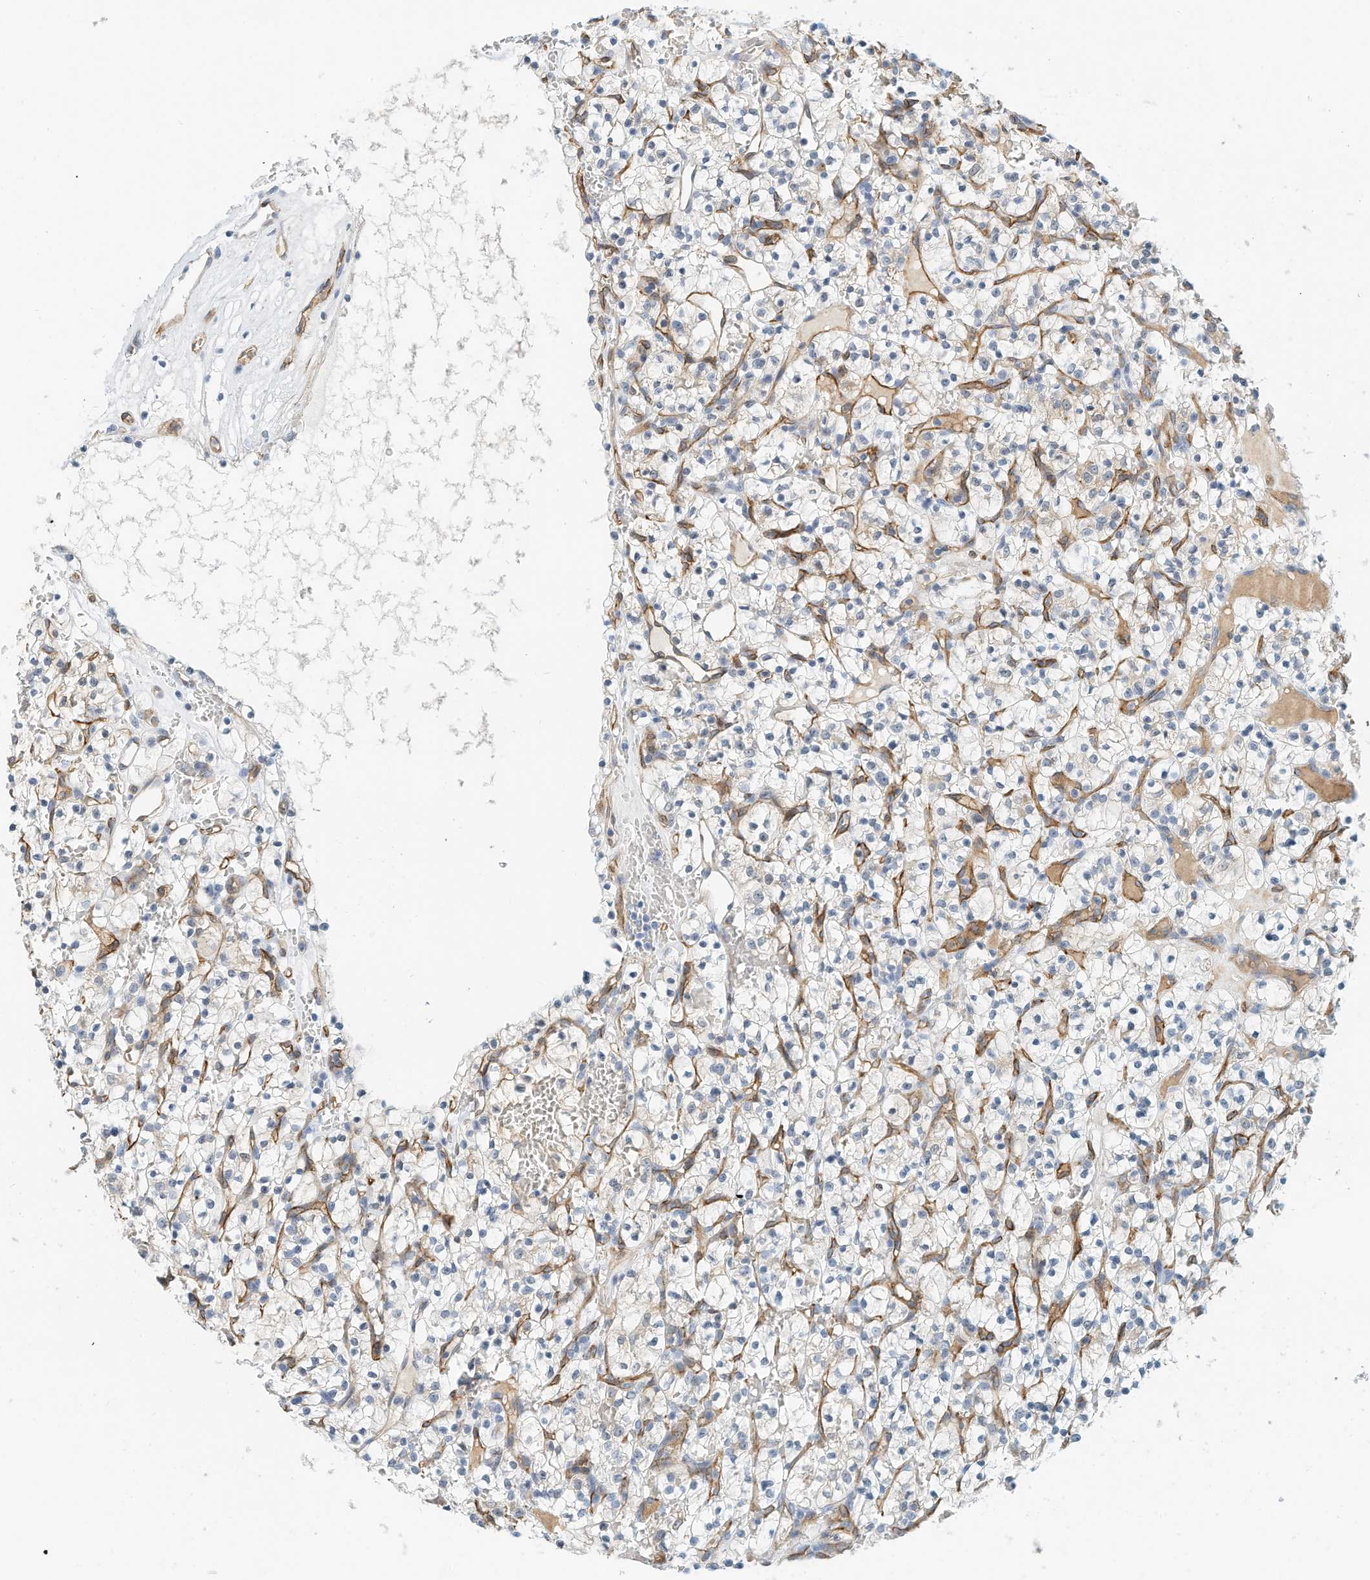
{"staining": {"intensity": "negative", "quantity": "none", "location": "none"}, "tissue": "renal cancer", "cell_type": "Tumor cells", "image_type": "cancer", "snomed": [{"axis": "morphology", "description": "Adenocarcinoma, NOS"}, {"axis": "topography", "description": "Kidney"}], "caption": "Micrograph shows no significant protein expression in tumor cells of renal cancer.", "gene": "ARHGAP28", "patient": {"sex": "female", "age": 57}}